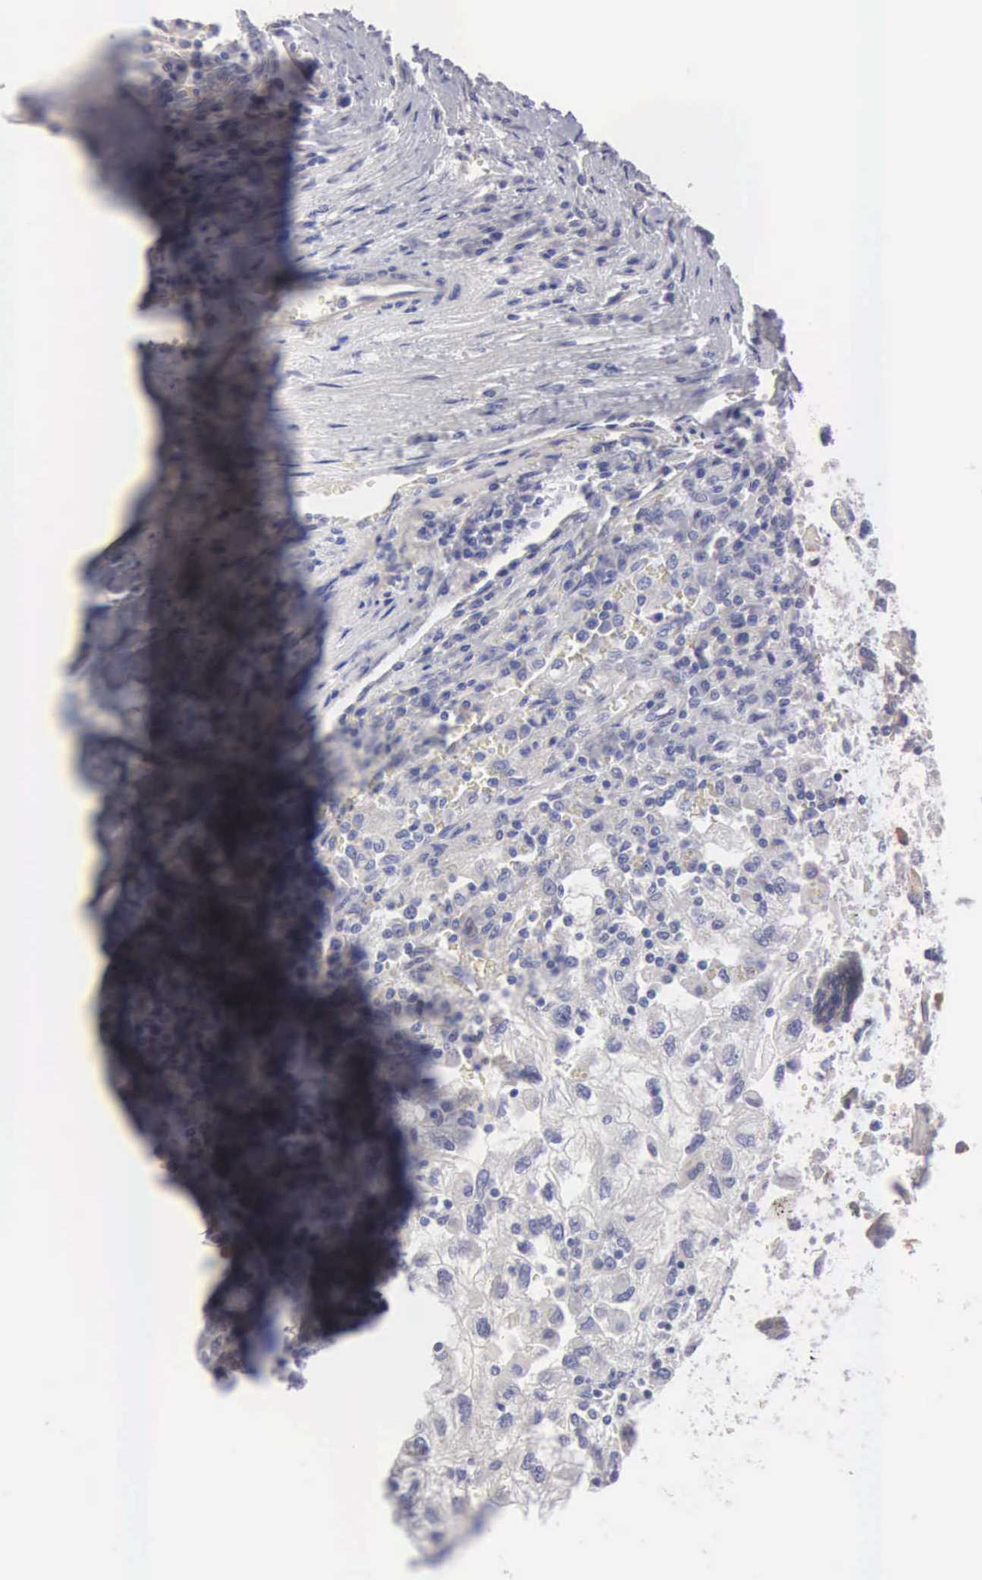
{"staining": {"intensity": "negative", "quantity": "none", "location": "none"}, "tissue": "renal cancer", "cell_type": "Tumor cells", "image_type": "cancer", "snomed": [{"axis": "morphology", "description": "Normal tissue, NOS"}, {"axis": "morphology", "description": "Adenocarcinoma, NOS"}, {"axis": "topography", "description": "Kidney"}], "caption": "A histopathology image of renal cancer stained for a protein exhibits no brown staining in tumor cells.", "gene": "CEP170B", "patient": {"sex": "male", "age": 71}}